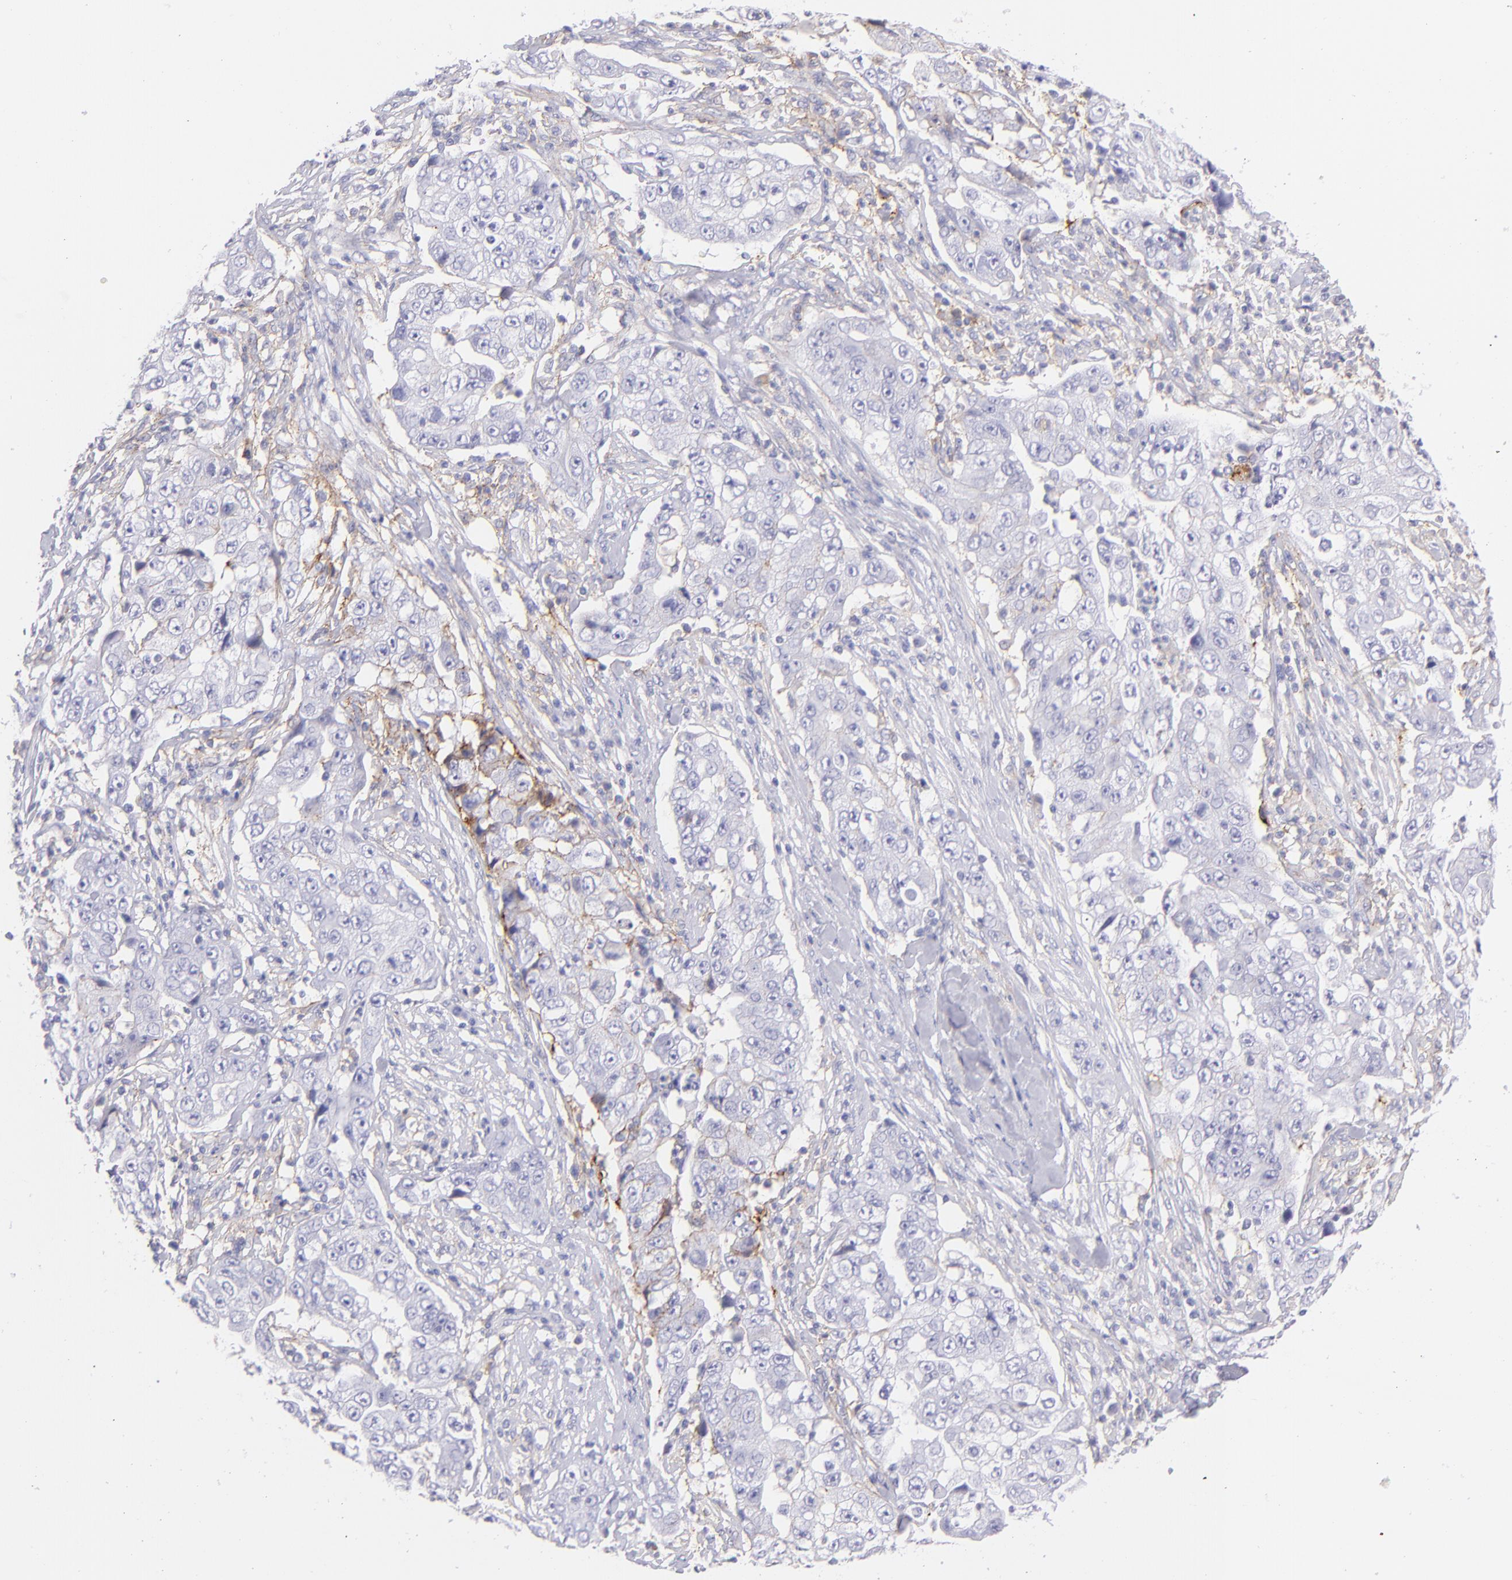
{"staining": {"intensity": "negative", "quantity": "none", "location": "none"}, "tissue": "lung cancer", "cell_type": "Tumor cells", "image_type": "cancer", "snomed": [{"axis": "morphology", "description": "Squamous cell carcinoma, NOS"}, {"axis": "topography", "description": "Lung"}], "caption": "Immunohistochemical staining of lung cancer displays no significant staining in tumor cells.", "gene": "CD81", "patient": {"sex": "male", "age": 64}}